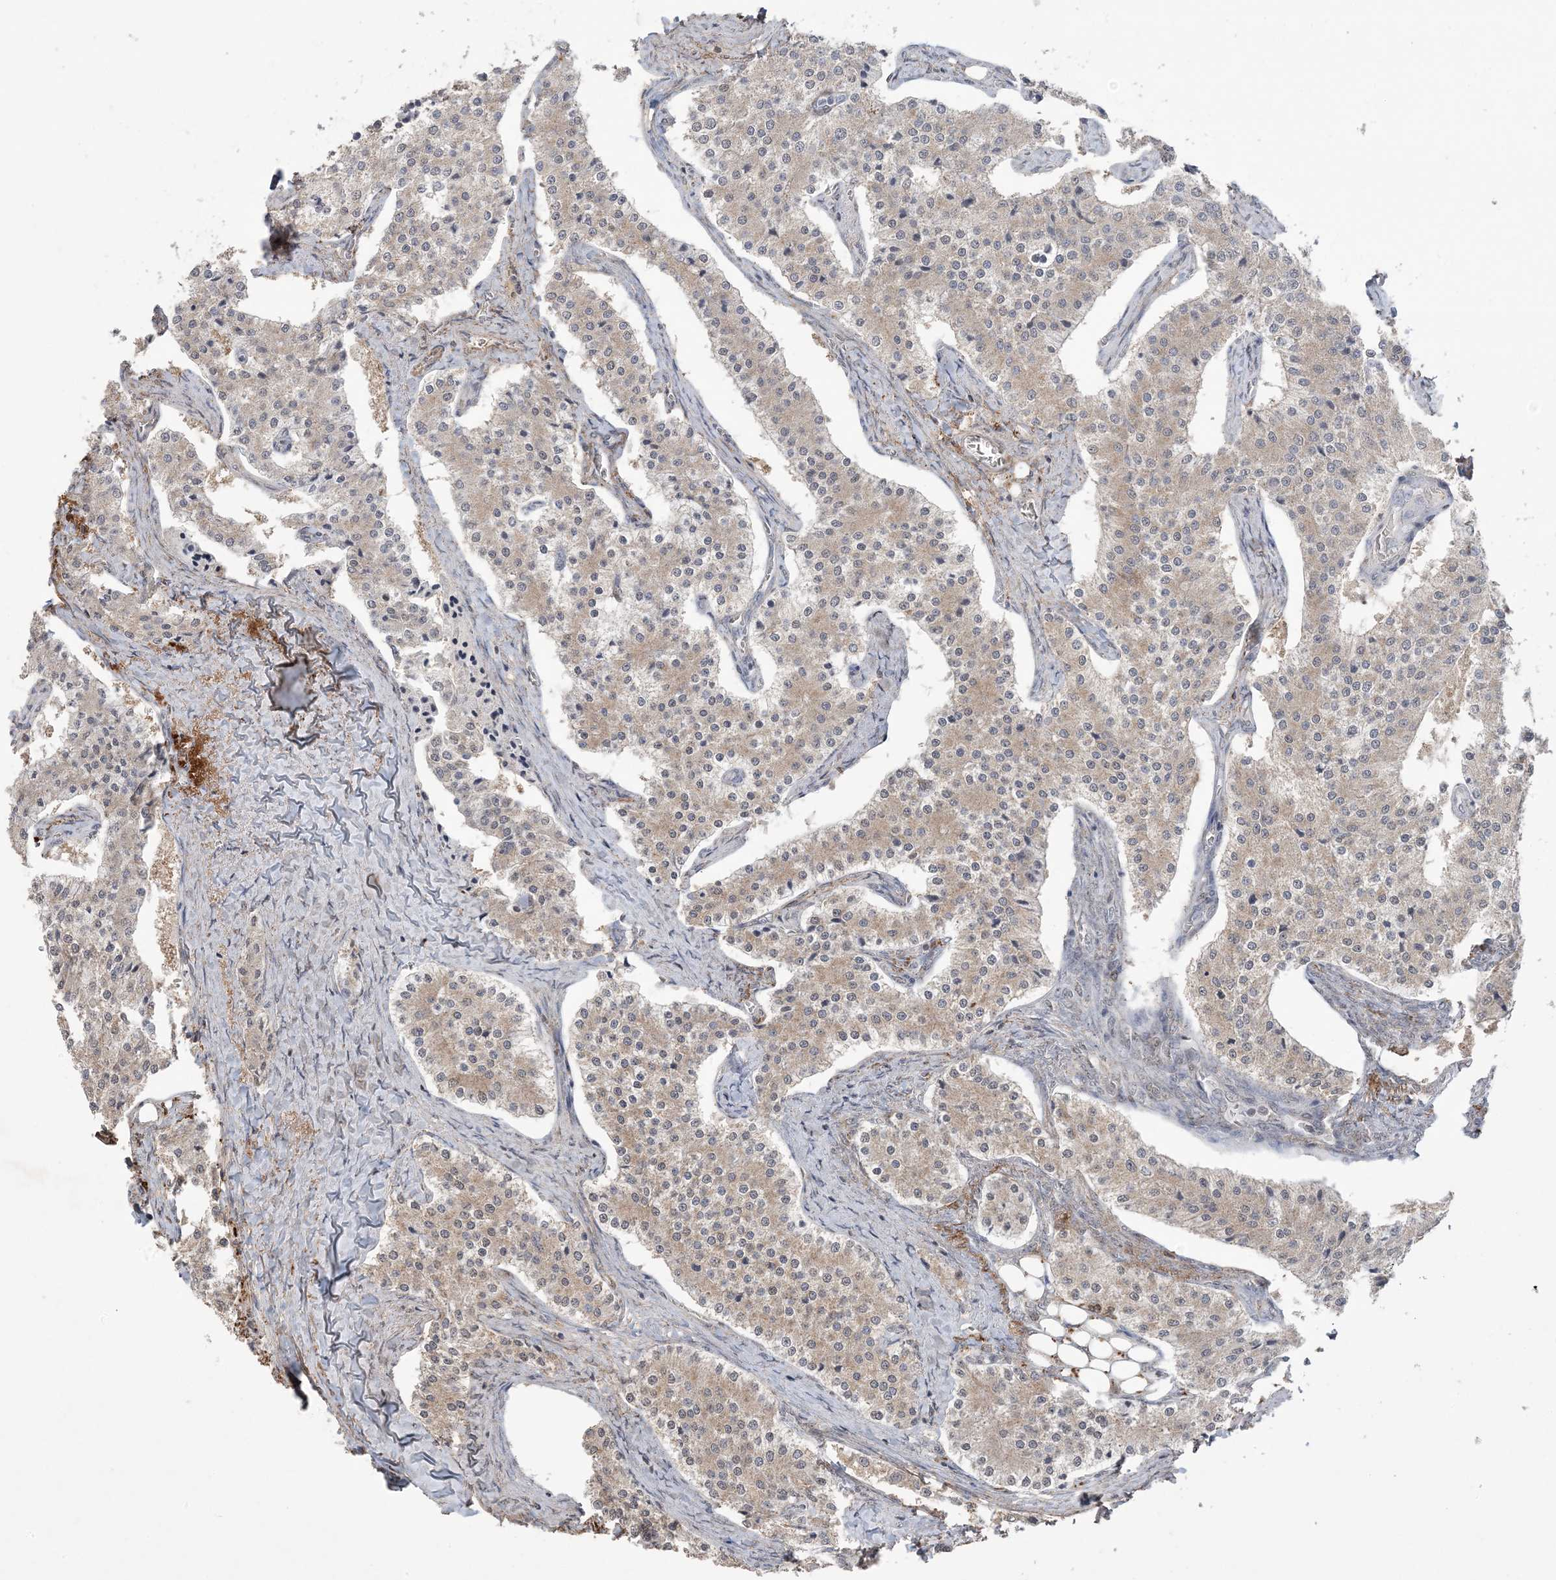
{"staining": {"intensity": "weak", "quantity": "25%-75%", "location": "cytoplasmic/membranous"}, "tissue": "carcinoid", "cell_type": "Tumor cells", "image_type": "cancer", "snomed": [{"axis": "morphology", "description": "Carcinoid, malignant, NOS"}, {"axis": "topography", "description": "Colon"}], "caption": "Carcinoid (malignant) stained with a protein marker displays weak staining in tumor cells.", "gene": "XRN1", "patient": {"sex": "female", "age": 52}}